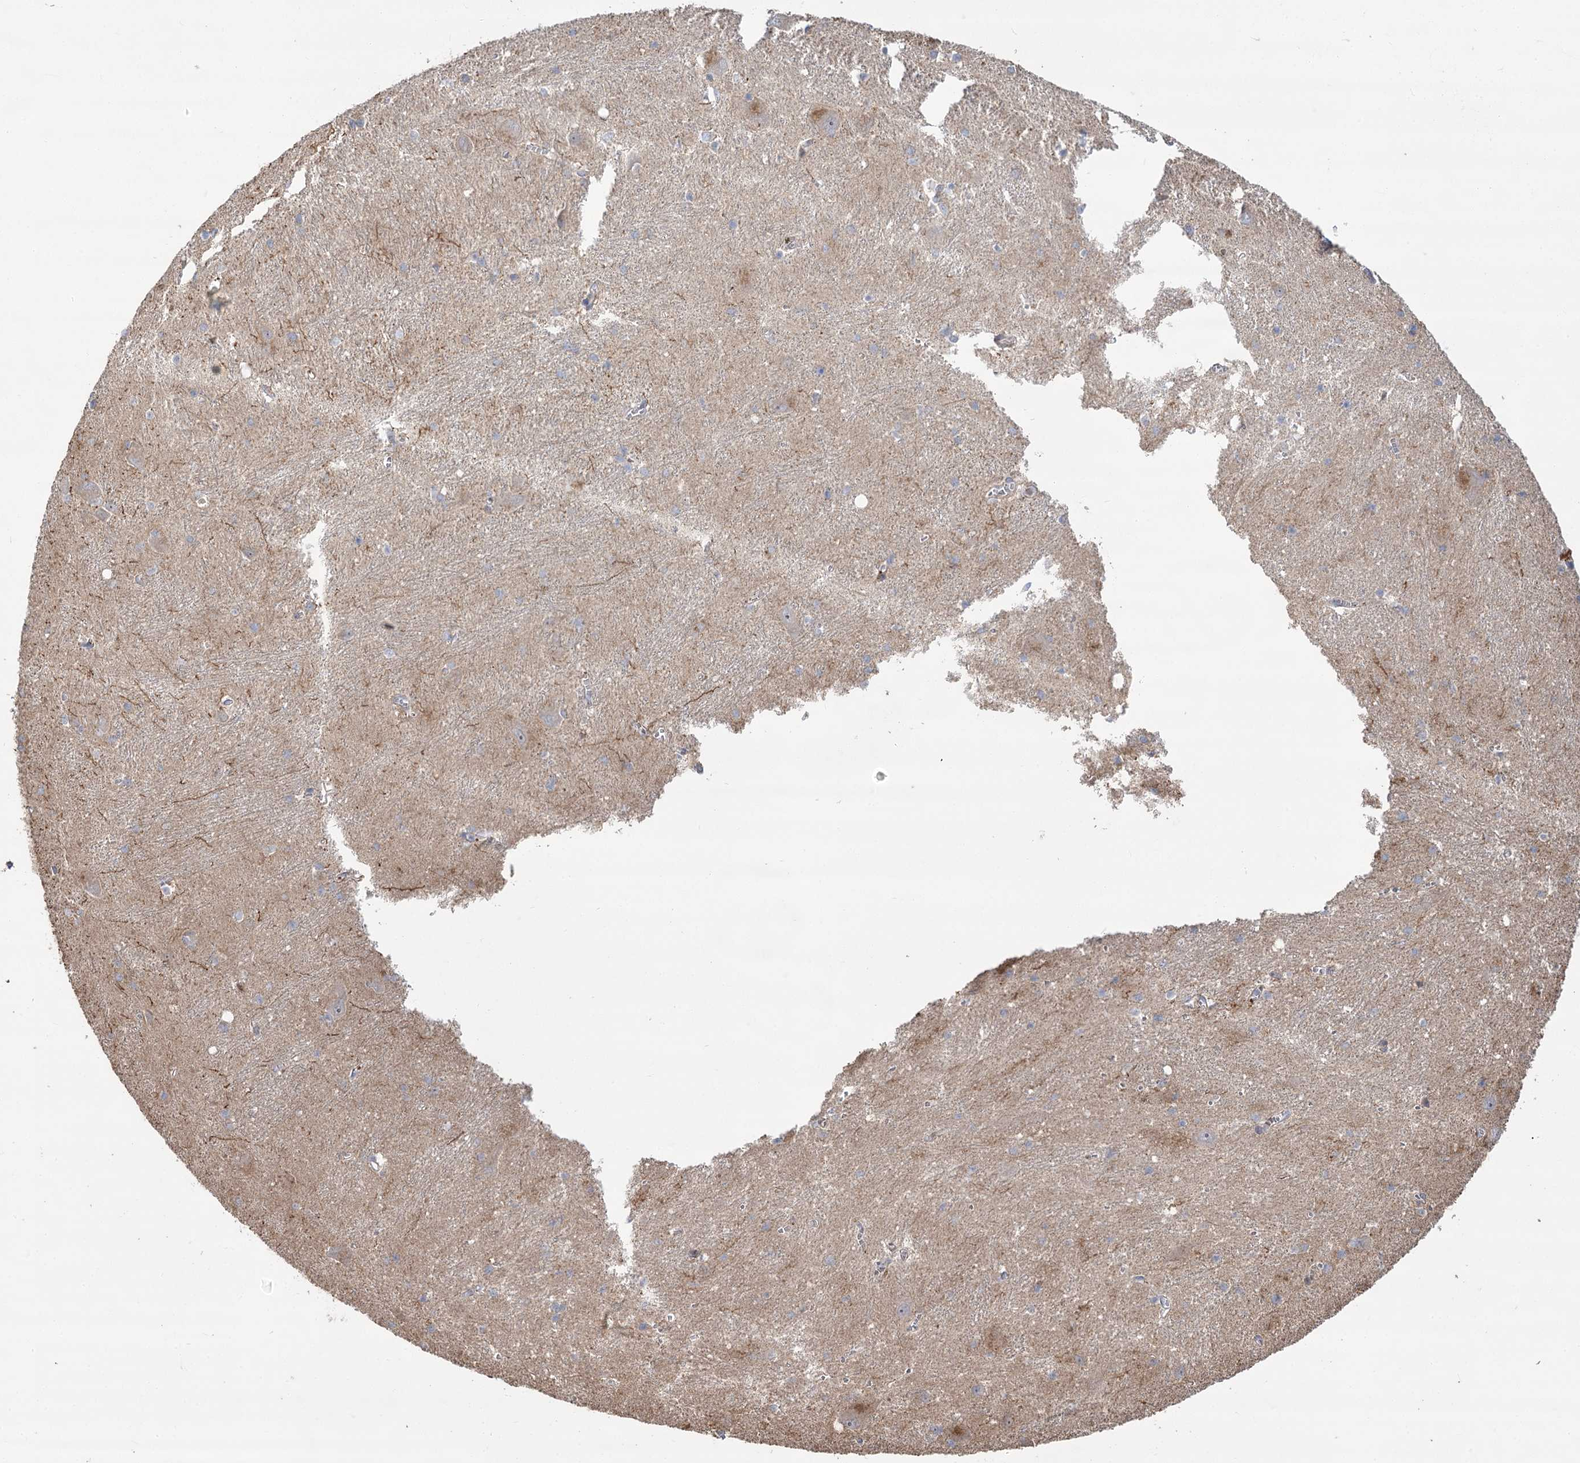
{"staining": {"intensity": "moderate", "quantity": "<25%", "location": "cytoplasmic/membranous"}, "tissue": "caudate", "cell_type": "Glial cells", "image_type": "normal", "snomed": [{"axis": "morphology", "description": "Normal tissue, NOS"}, {"axis": "topography", "description": "Lateral ventricle wall"}], "caption": "Immunohistochemistry (IHC) histopathology image of normal caudate stained for a protein (brown), which shows low levels of moderate cytoplasmic/membranous positivity in about <25% of glial cells.", "gene": "RNF24", "patient": {"sex": "male", "age": 37}}